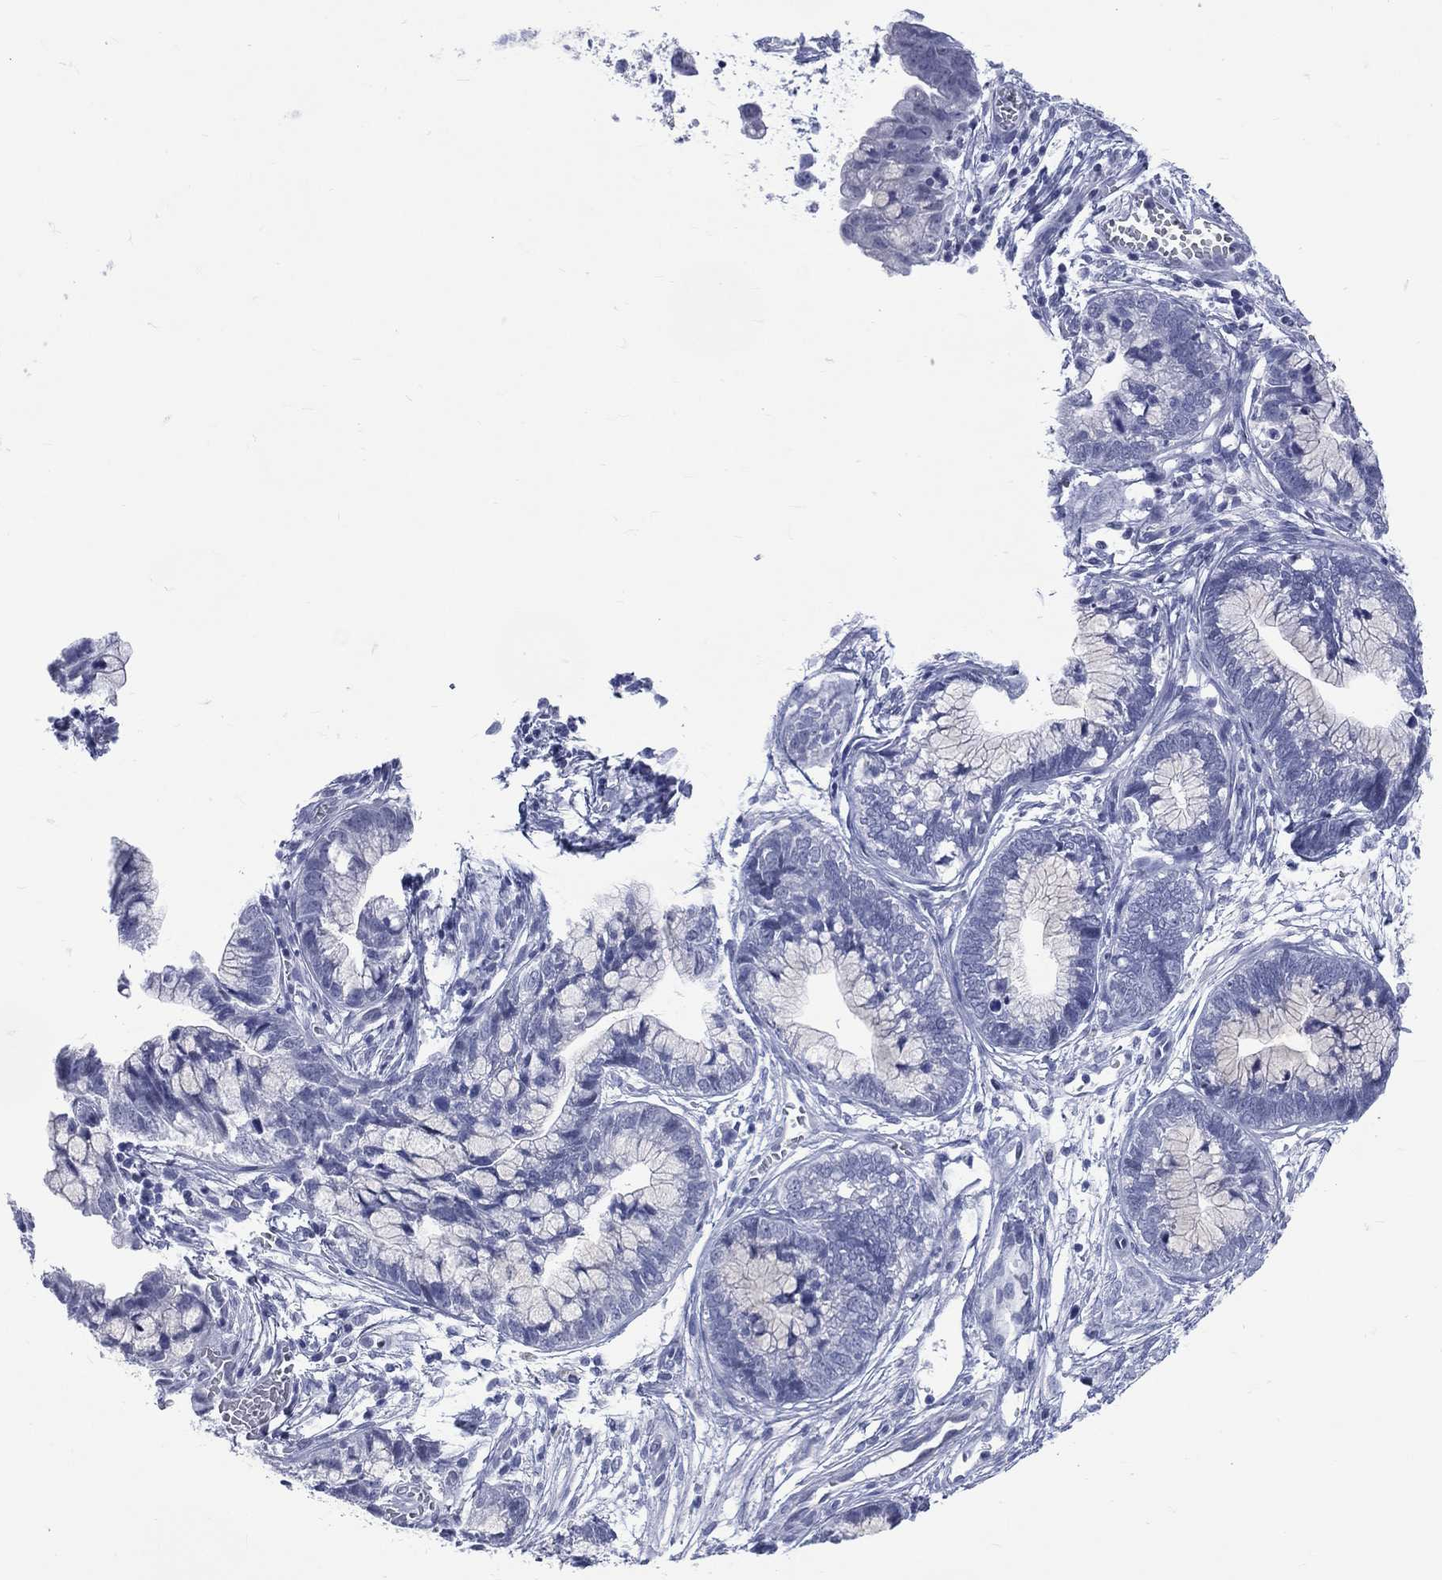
{"staining": {"intensity": "negative", "quantity": "none", "location": "none"}, "tissue": "cervical cancer", "cell_type": "Tumor cells", "image_type": "cancer", "snomed": [{"axis": "morphology", "description": "Adenocarcinoma, NOS"}, {"axis": "topography", "description": "Cervix"}], "caption": "Cervical adenocarcinoma was stained to show a protein in brown. There is no significant expression in tumor cells.", "gene": "MLLT10", "patient": {"sex": "female", "age": 44}}